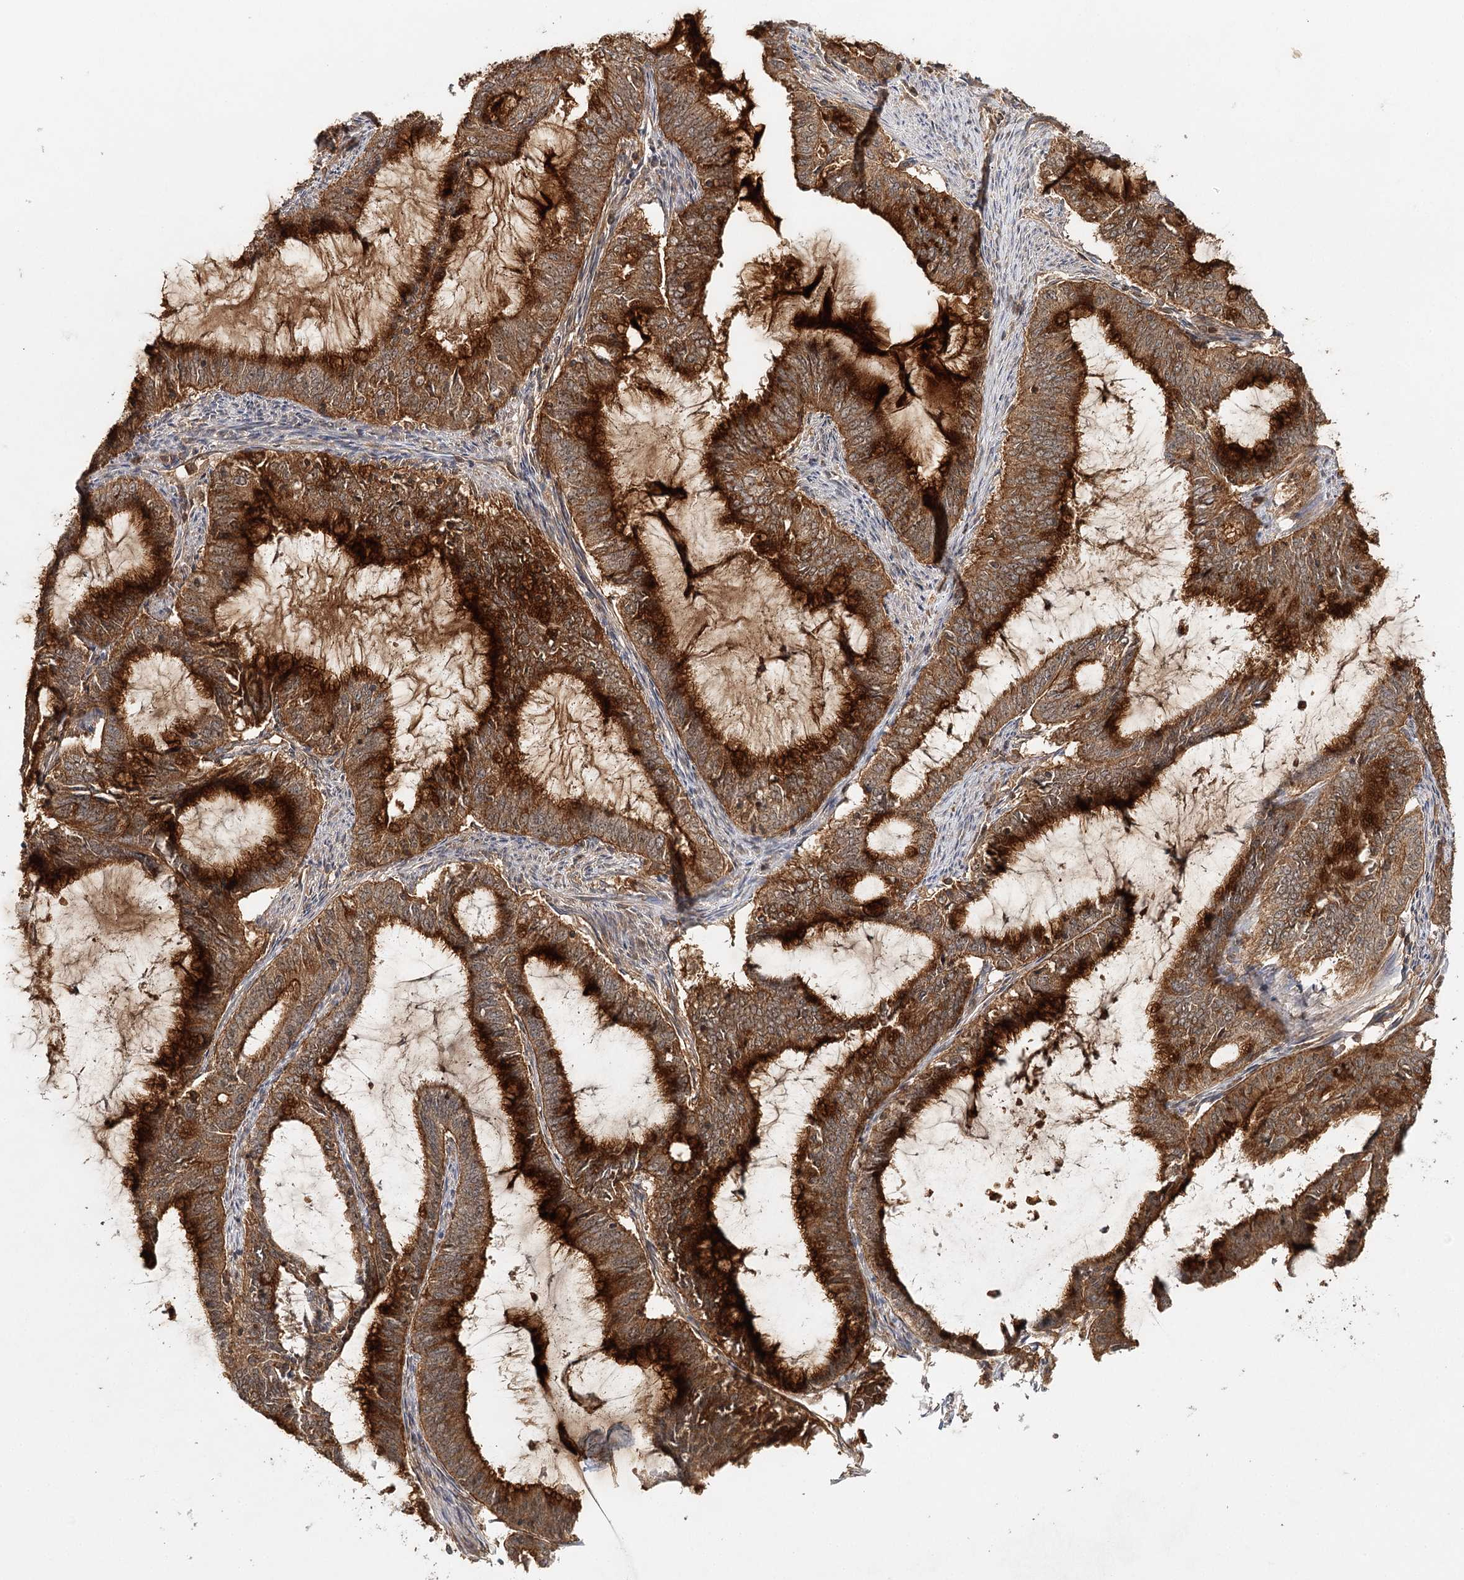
{"staining": {"intensity": "moderate", "quantity": ">75%", "location": "cytoplasmic/membranous"}, "tissue": "endometrial cancer", "cell_type": "Tumor cells", "image_type": "cancer", "snomed": [{"axis": "morphology", "description": "Adenocarcinoma, NOS"}, {"axis": "topography", "description": "Endometrium"}], "caption": "The immunohistochemical stain labels moderate cytoplasmic/membranous positivity in tumor cells of adenocarcinoma (endometrial) tissue. (DAB (3,3'-diaminobenzidine) IHC, brown staining for protein, blue staining for nuclei).", "gene": "BCR", "patient": {"sex": "female", "age": 51}}